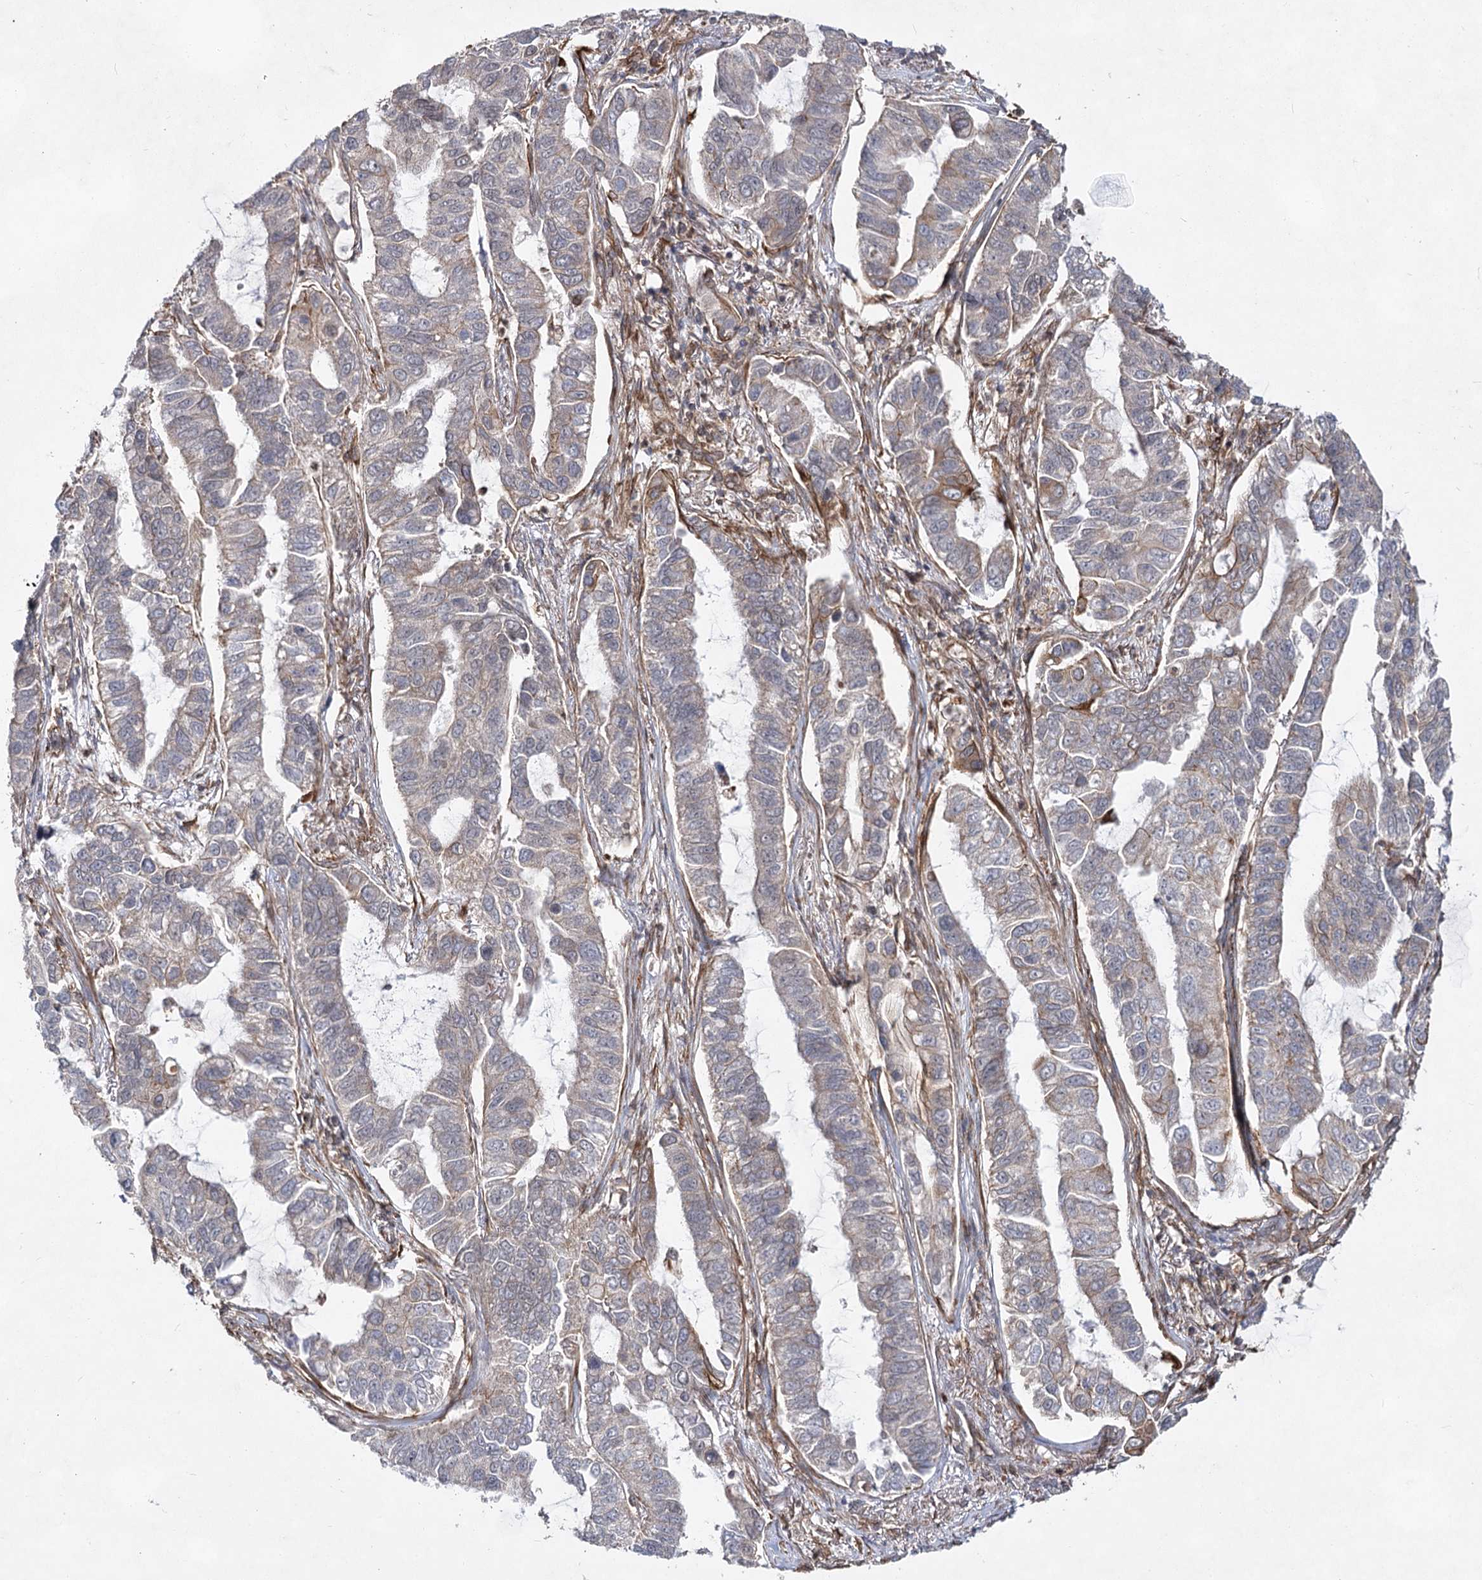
{"staining": {"intensity": "negative", "quantity": "none", "location": "none"}, "tissue": "lung cancer", "cell_type": "Tumor cells", "image_type": "cancer", "snomed": [{"axis": "morphology", "description": "Adenocarcinoma, NOS"}, {"axis": "topography", "description": "Lung"}], "caption": "This is a image of immunohistochemistry (IHC) staining of lung adenocarcinoma, which shows no expression in tumor cells.", "gene": "IQSEC1", "patient": {"sex": "male", "age": 64}}